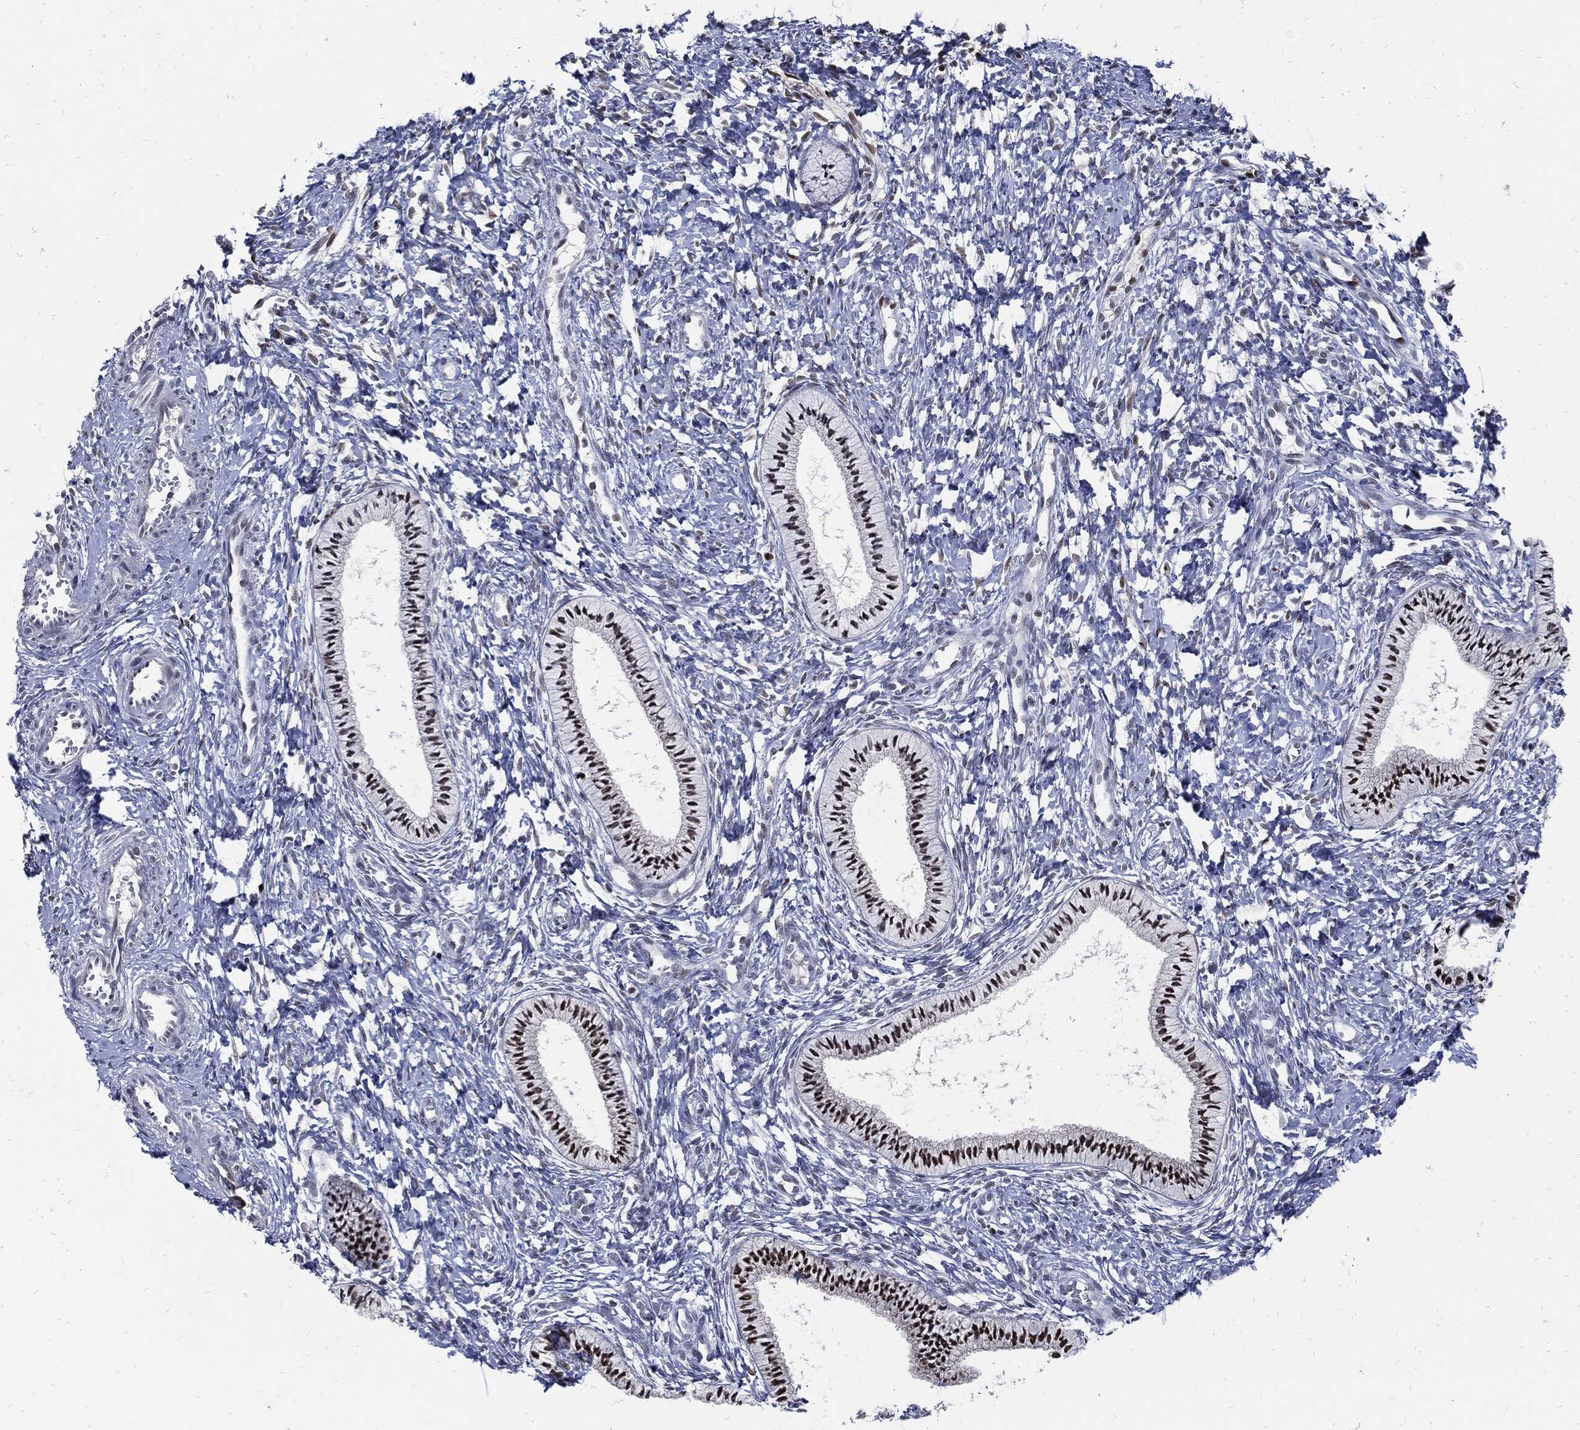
{"staining": {"intensity": "moderate", "quantity": "<25%", "location": "nuclear"}, "tissue": "cervix", "cell_type": "Glandular cells", "image_type": "normal", "snomed": [{"axis": "morphology", "description": "Normal tissue, NOS"}, {"axis": "topography", "description": "Cervix"}], "caption": "An immunohistochemistry (IHC) histopathology image of benign tissue is shown. Protein staining in brown highlights moderate nuclear positivity in cervix within glandular cells.", "gene": "NBN", "patient": {"sex": "female", "age": 39}}